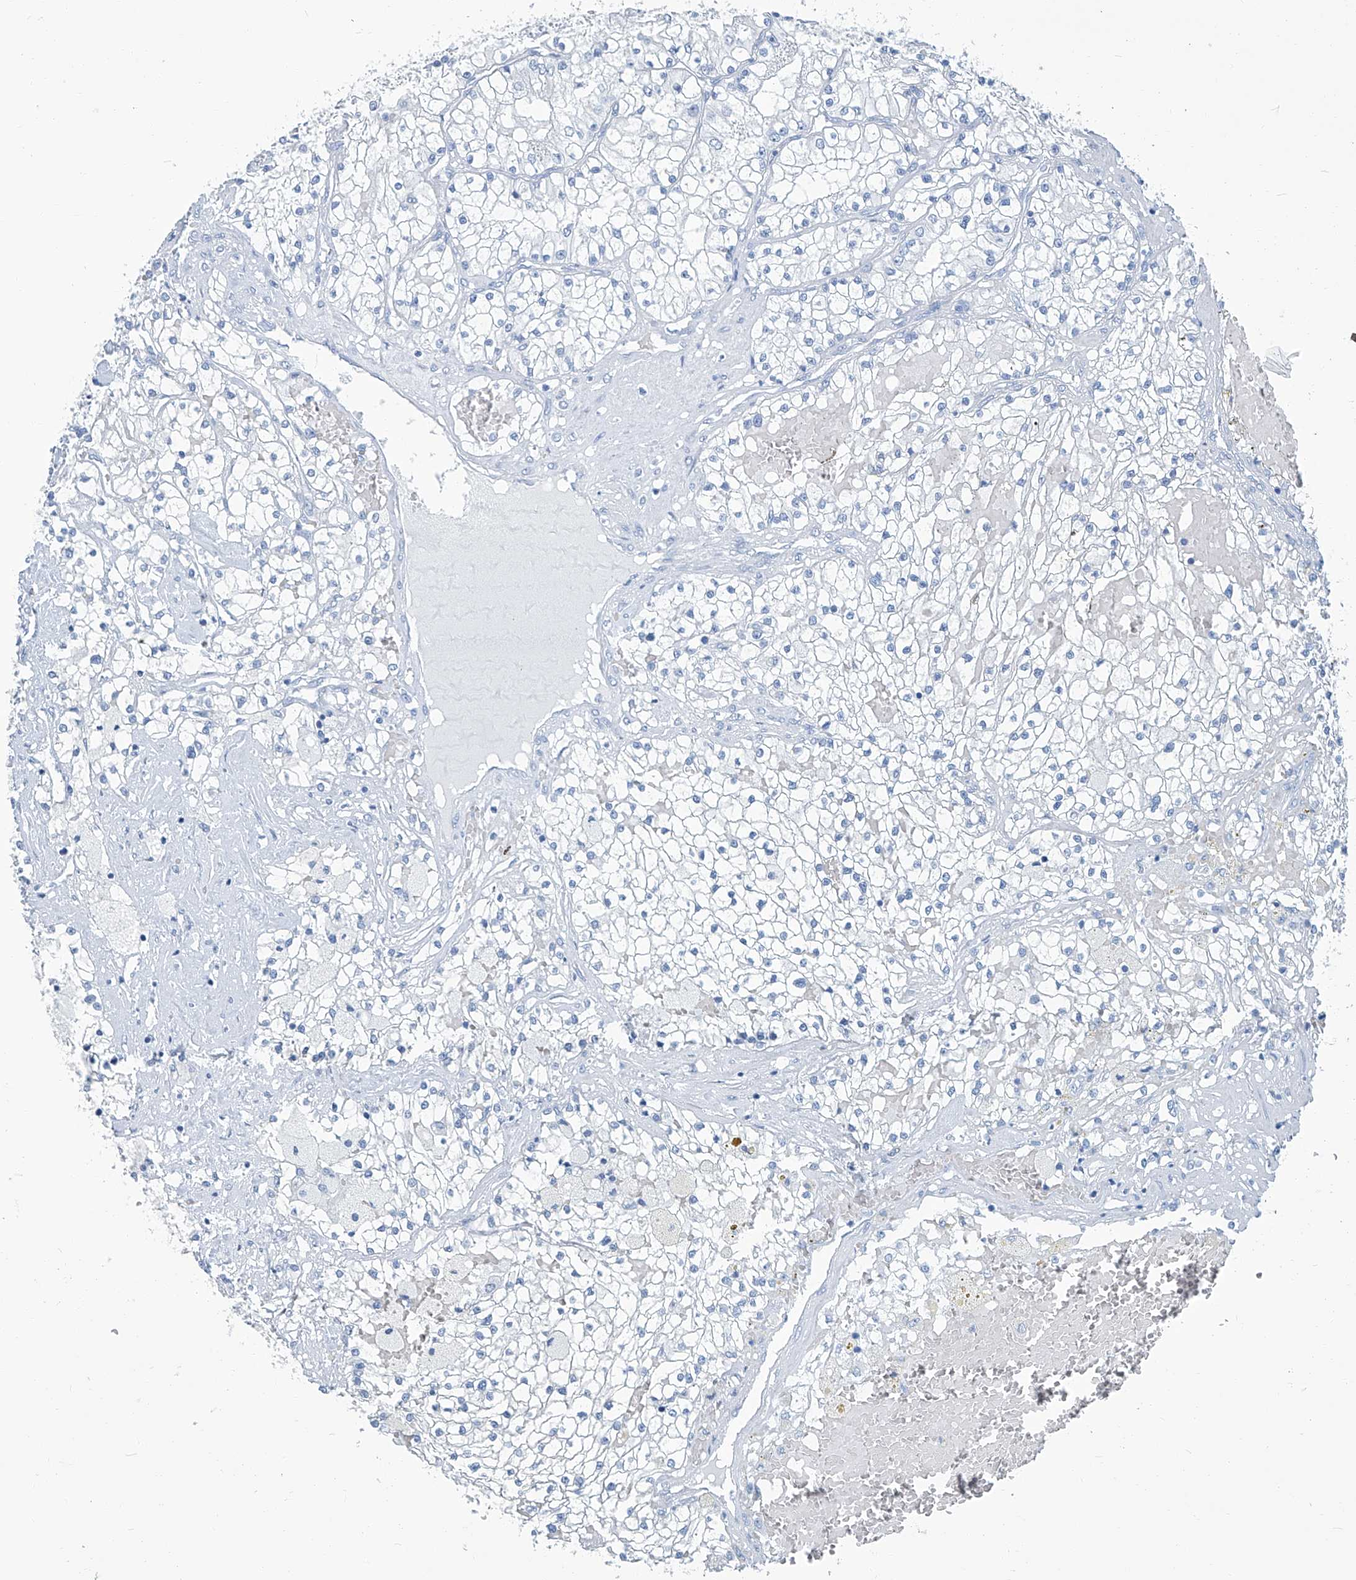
{"staining": {"intensity": "negative", "quantity": "none", "location": "none"}, "tissue": "renal cancer", "cell_type": "Tumor cells", "image_type": "cancer", "snomed": [{"axis": "morphology", "description": "Normal tissue, NOS"}, {"axis": "morphology", "description": "Adenocarcinoma, NOS"}, {"axis": "topography", "description": "Kidney"}], "caption": "The image demonstrates no significant positivity in tumor cells of renal cancer.", "gene": "PFKL", "patient": {"sex": "male", "age": 68}}